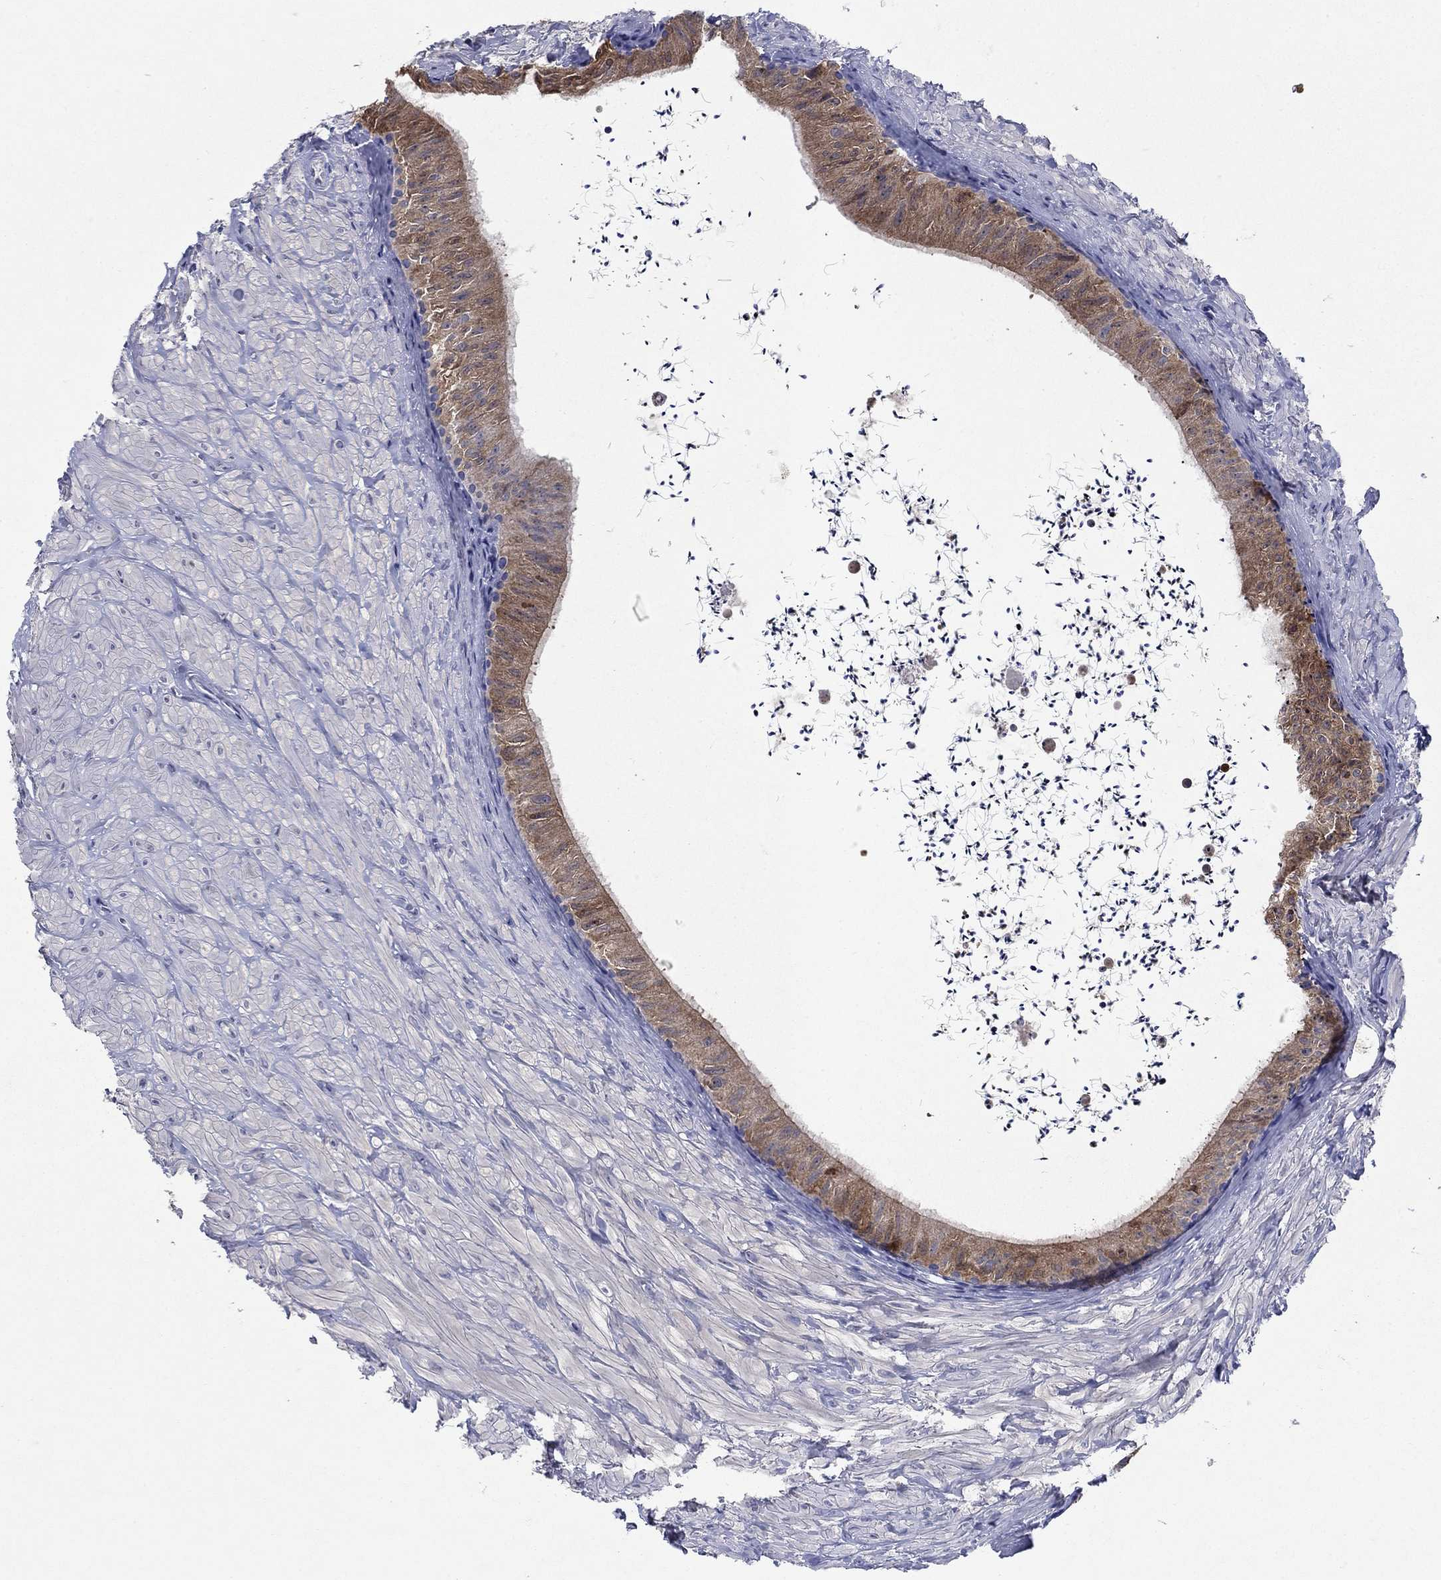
{"staining": {"intensity": "strong", "quantity": "25%-75%", "location": "cytoplasmic/membranous"}, "tissue": "epididymis", "cell_type": "Glandular cells", "image_type": "normal", "snomed": [{"axis": "morphology", "description": "Normal tissue, NOS"}, {"axis": "topography", "description": "Epididymis"}], "caption": "Immunohistochemical staining of normal human epididymis reveals high levels of strong cytoplasmic/membranous positivity in about 25%-75% of glandular cells. (brown staining indicates protein expression, while blue staining denotes nuclei).", "gene": "SULT2B1", "patient": {"sex": "male", "age": 32}}